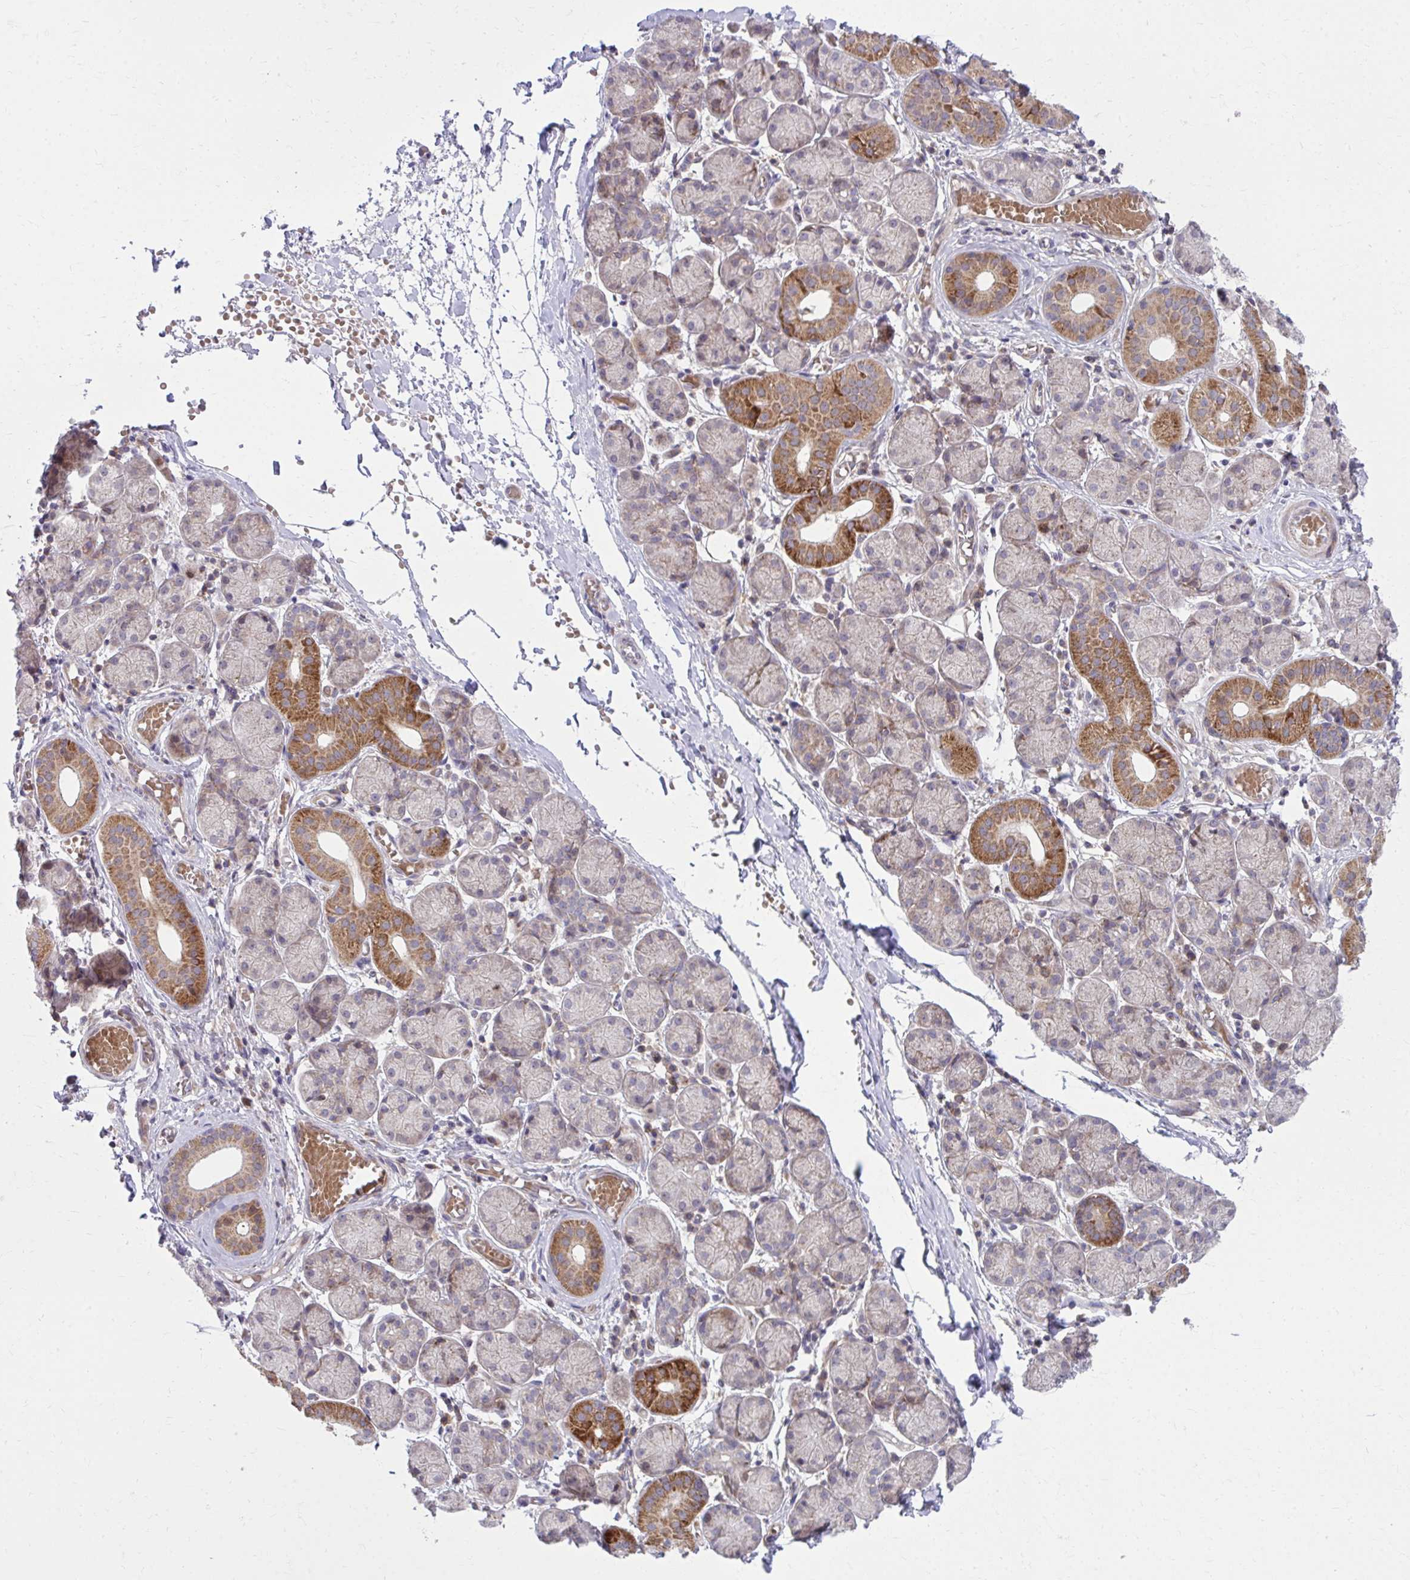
{"staining": {"intensity": "strong", "quantity": "<25%", "location": "cytoplasmic/membranous"}, "tissue": "salivary gland", "cell_type": "Glandular cells", "image_type": "normal", "snomed": [{"axis": "morphology", "description": "Normal tissue, NOS"}, {"axis": "topography", "description": "Salivary gland"}], "caption": "Glandular cells demonstrate medium levels of strong cytoplasmic/membranous staining in about <25% of cells in normal salivary gland. Using DAB (brown) and hematoxylin (blue) stains, captured at high magnification using brightfield microscopy.", "gene": "C16orf54", "patient": {"sex": "female", "age": 24}}